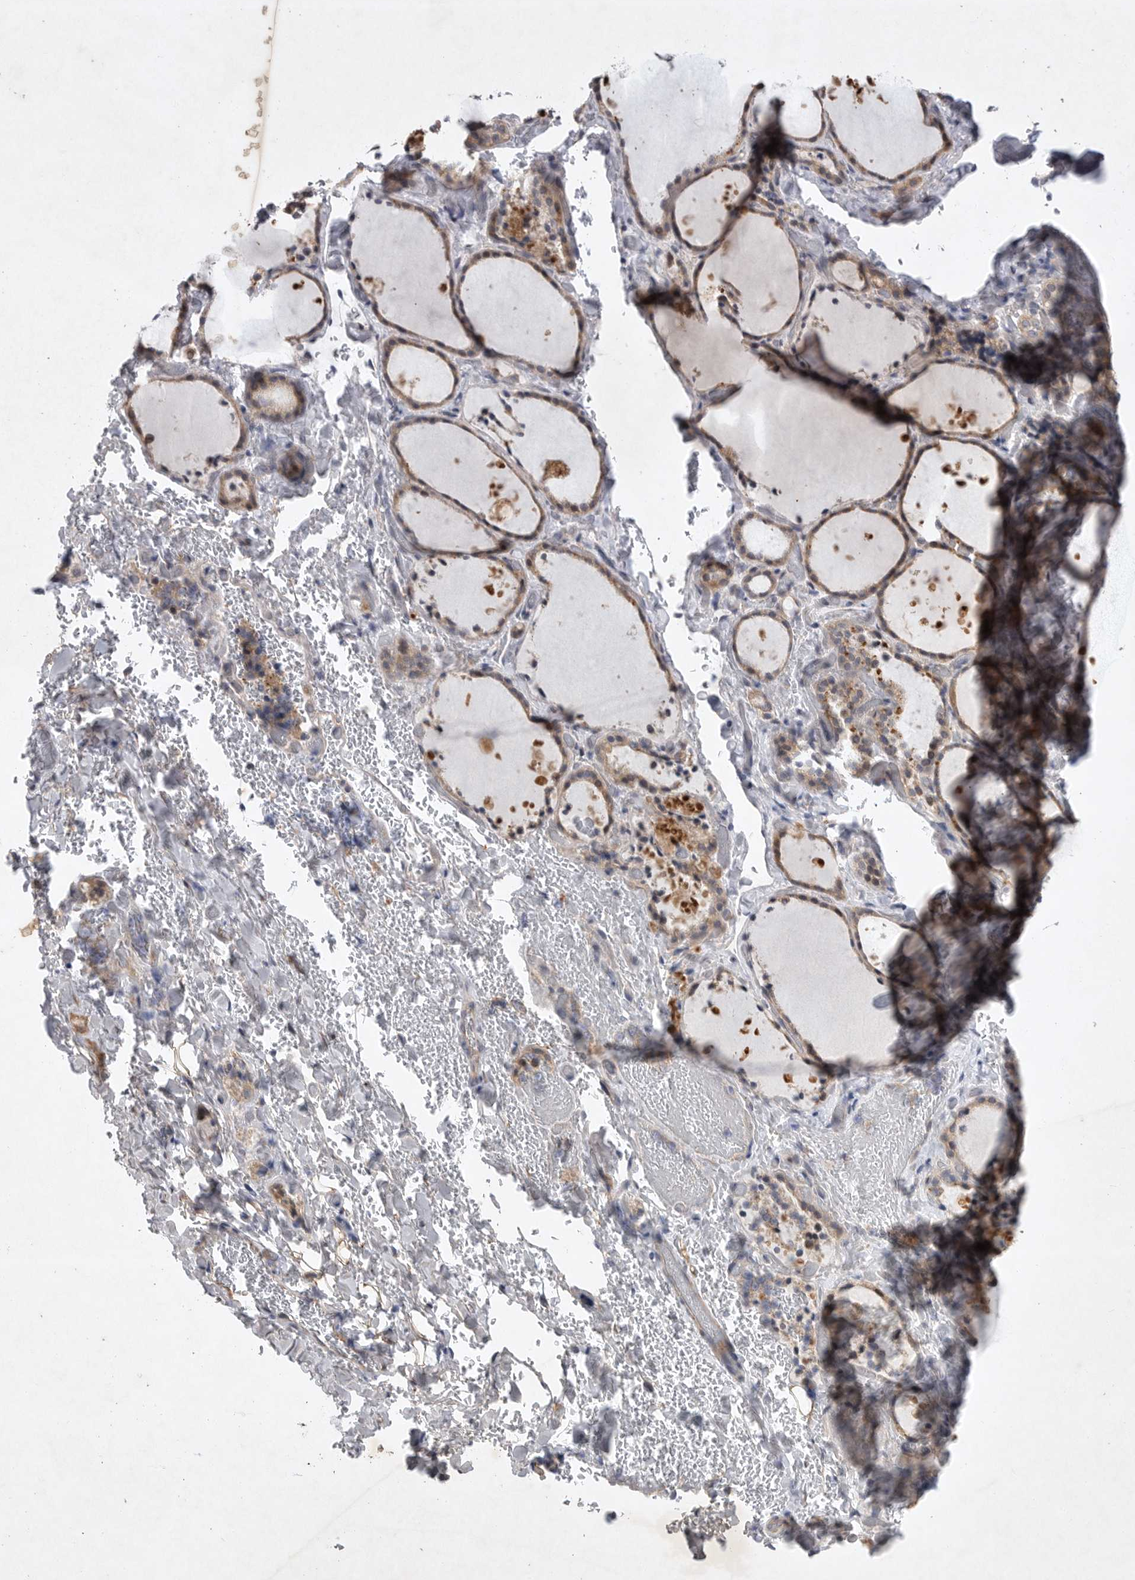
{"staining": {"intensity": "moderate", "quantity": ">75%", "location": "cytoplasmic/membranous"}, "tissue": "thyroid gland", "cell_type": "Glandular cells", "image_type": "normal", "snomed": [{"axis": "morphology", "description": "Normal tissue, NOS"}, {"axis": "topography", "description": "Thyroid gland"}], "caption": "This histopathology image reveals benign thyroid gland stained with IHC to label a protein in brown. The cytoplasmic/membranous of glandular cells show moderate positivity for the protein. Nuclei are counter-stained blue.", "gene": "EDEM3", "patient": {"sex": "female", "age": 44}}